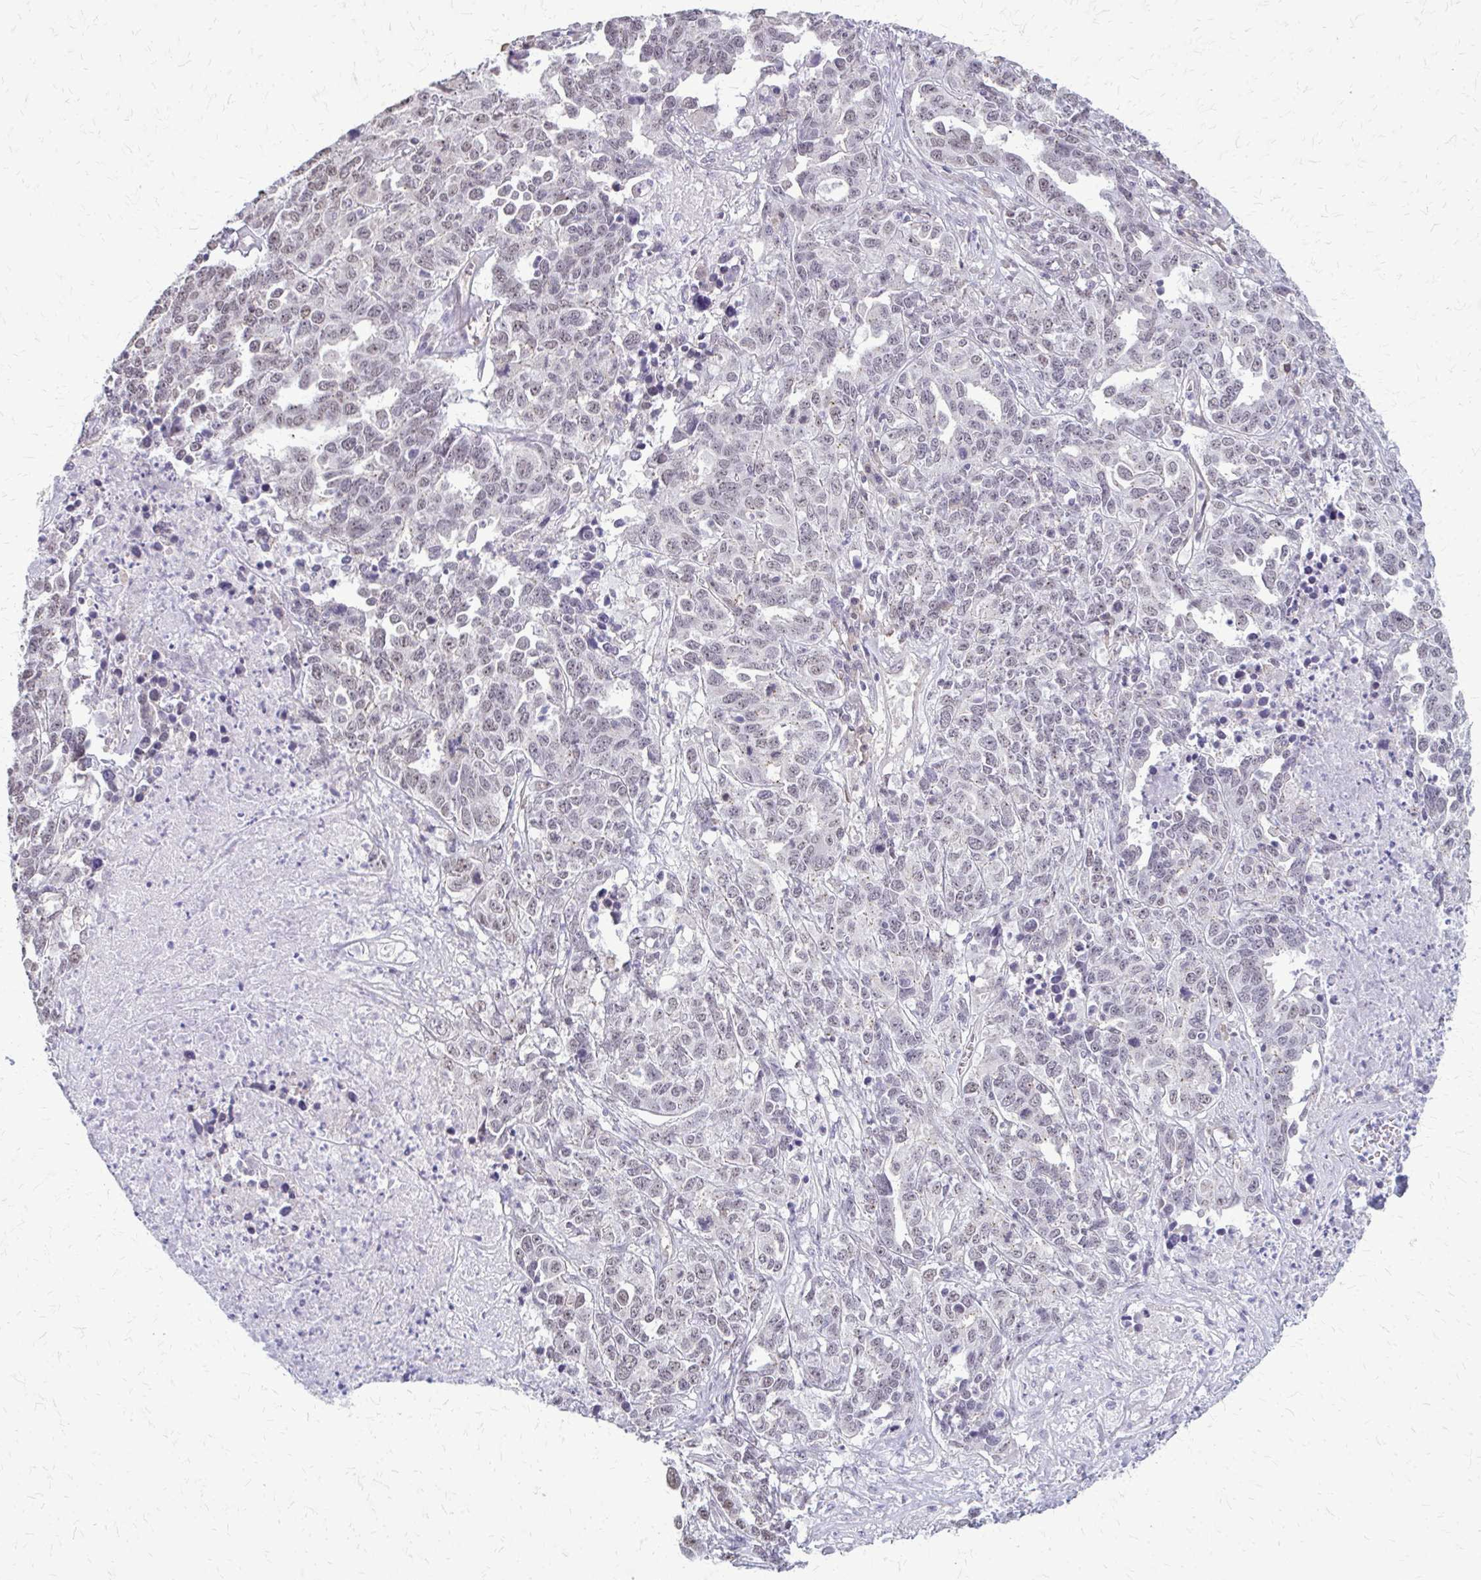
{"staining": {"intensity": "negative", "quantity": "none", "location": "none"}, "tissue": "ovarian cancer", "cell_type": "Tumor cells", "image_type": "cancer", "snomed": [{"axis": "morphology", "description": "Carcinoma, endometroid"}, {"axis": "topography", "description": "Ovary"}], "caption": "High magnification brightfield microscopy of ovarian cancer stained with DAB (3,3'-diaminobenzidine) (brown) and counterstained with hematoxylin (blue): tumor cells show no significant positivity.", "gene": "PLCB1", "patient": {"sex": "female", "age": 62}}